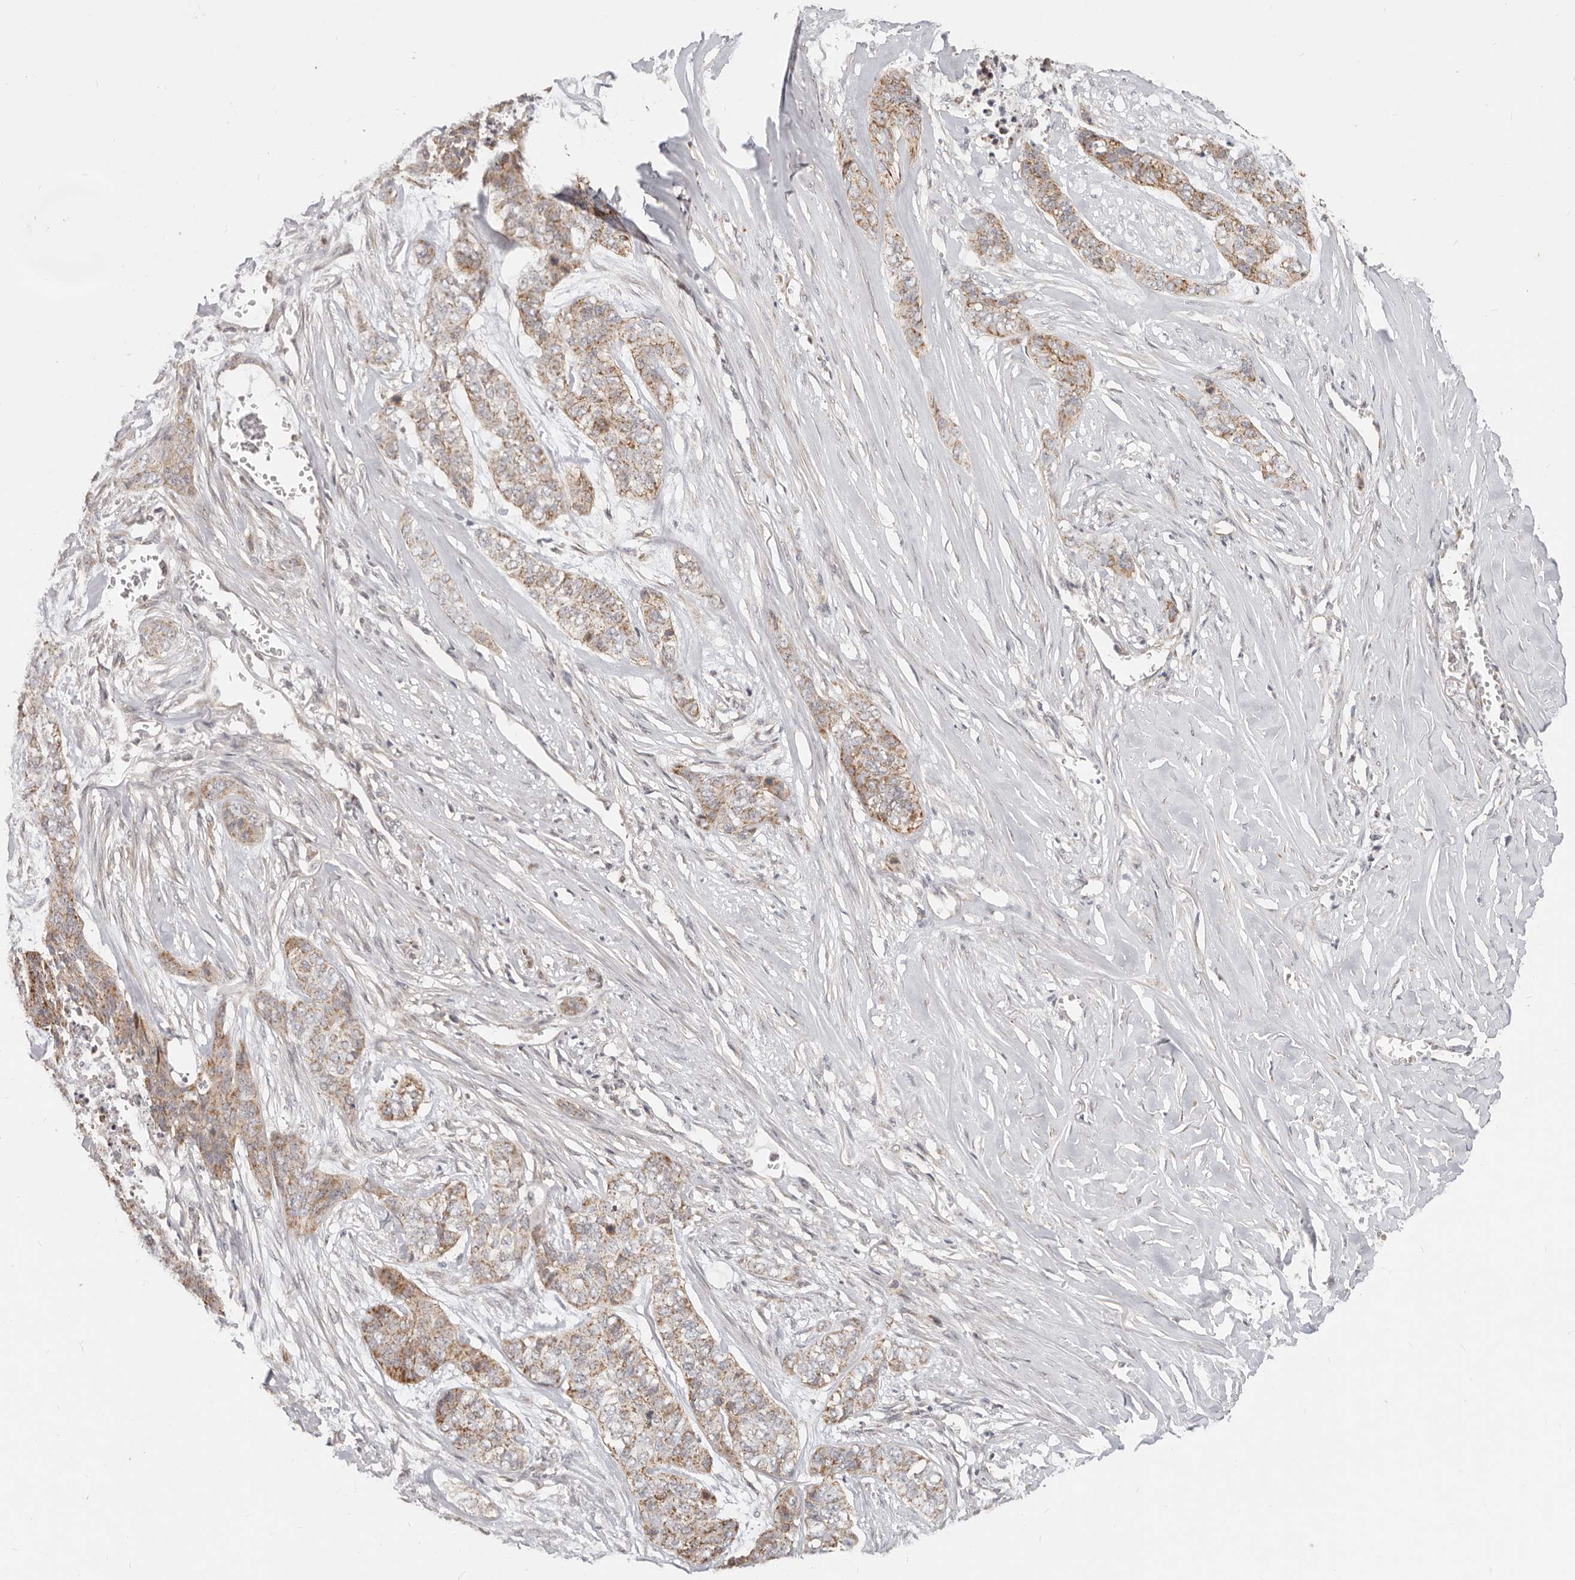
{"staining": {"intensity": "weak", "quantity": ">75%", "location": "cytoplasmic/membranous"}, "tissue": "skin cancer", "cell_type": "Tumor cells", "image_type": "cancer", "snomed": [{"axis": "morphology", "description": "Basal cell carcinoma"}, {"axis": "topography", "description": "Skin"}], "caption": "About >75% of tumor cells in basal cell carcinoma (skin) reveal weak cytoplasmic/membranous protein positivity as visualized by brown immunohistochemical staining.", "gene": "USP49", "patient": {"sex": "female", "age": 64}}